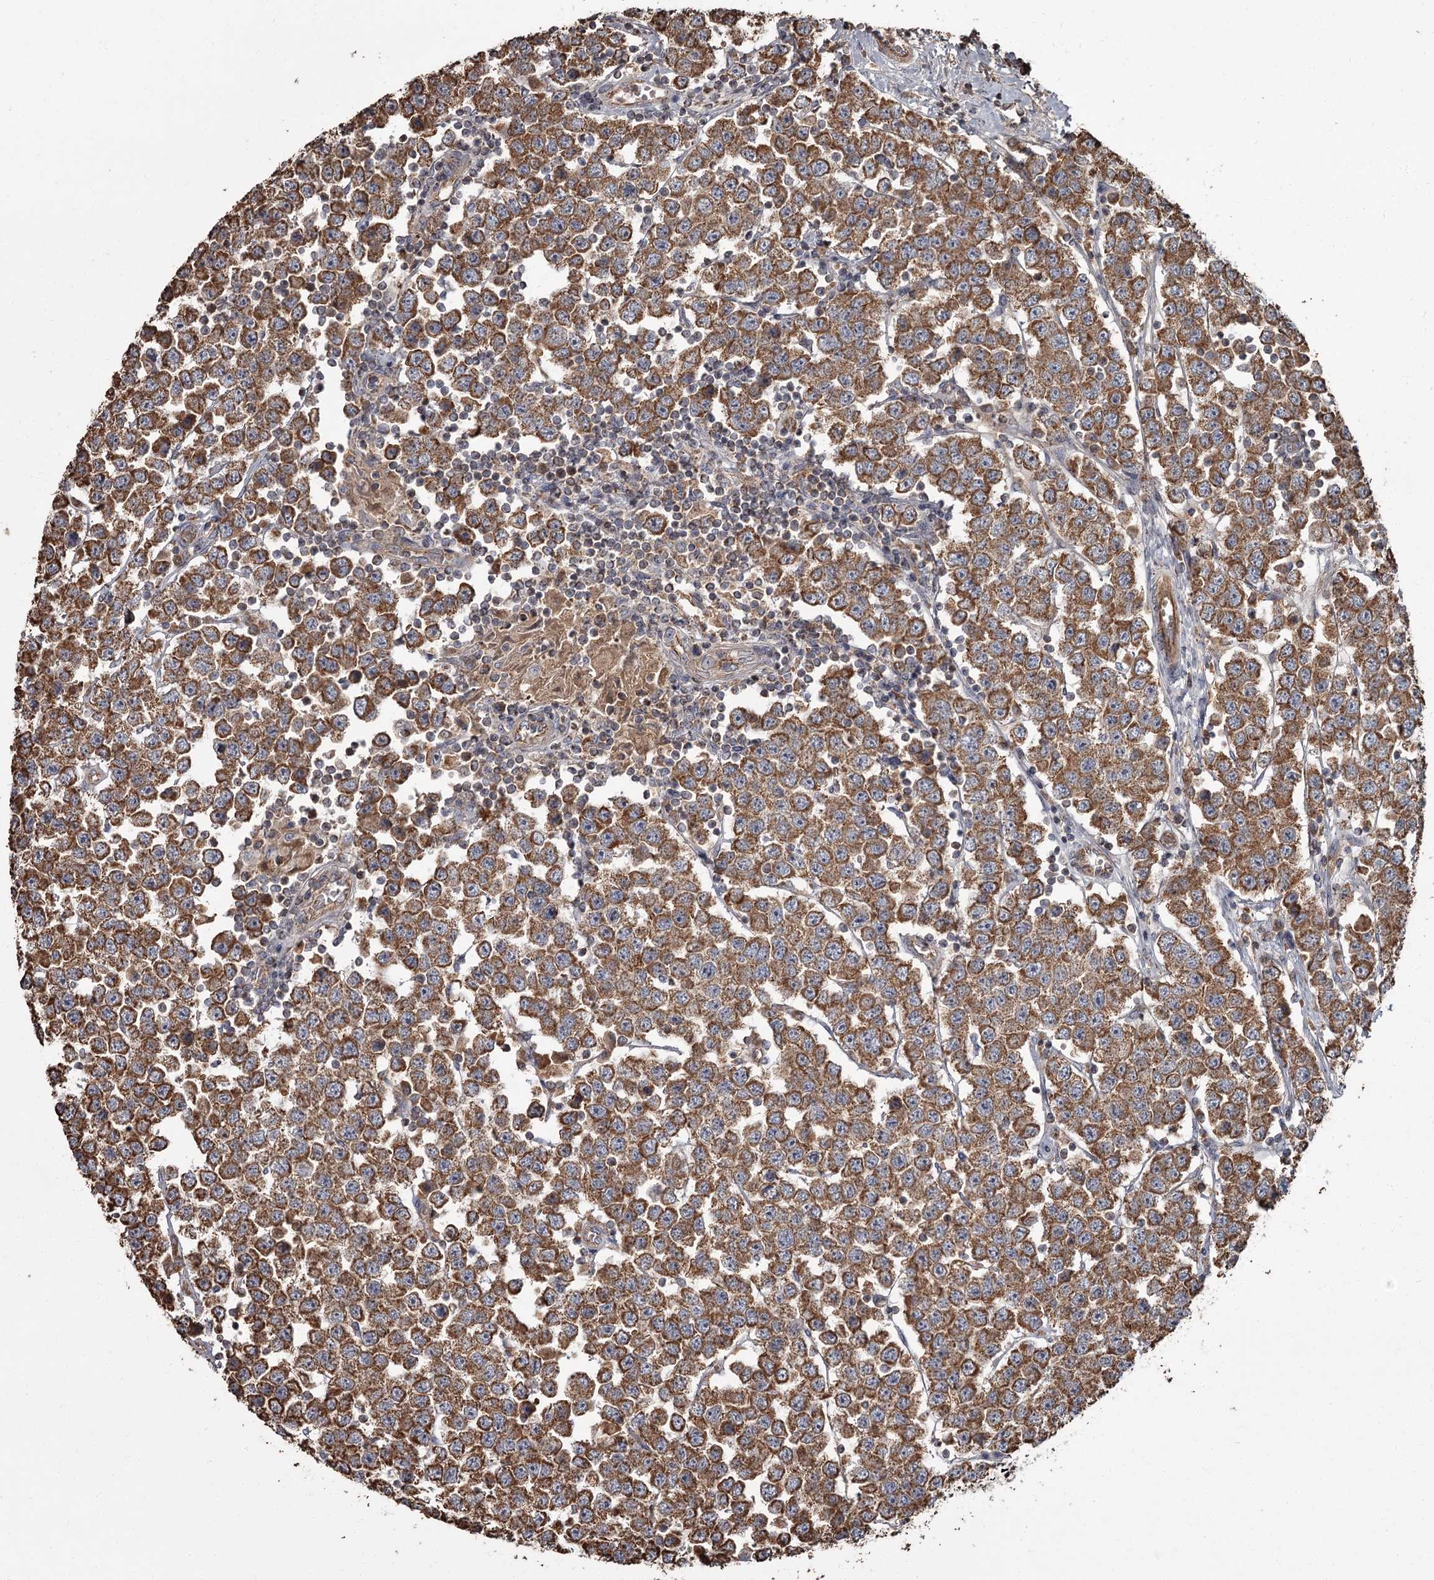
{"staining": {"intensity": "strong", "quantity": "25%-75%", "location": "cytoplasmic/membranous"}, "tissue": "testis cancer", "cell_type": "Tumor cells", "image_type": "cancer", "snomed": [{"axis": "morphology", "description": "Seminoma, NOS"}, {"axis": "topography", "description": "Testis"}], "caption": "Protein expression by immunohistochemistry (IHC) reveals strong cytoplasmic/membranous expression in about 25%-75% of tumor cells in testis cancer.", "gene": "THAP9", "patient": {"sex": "male", "age": 28}}